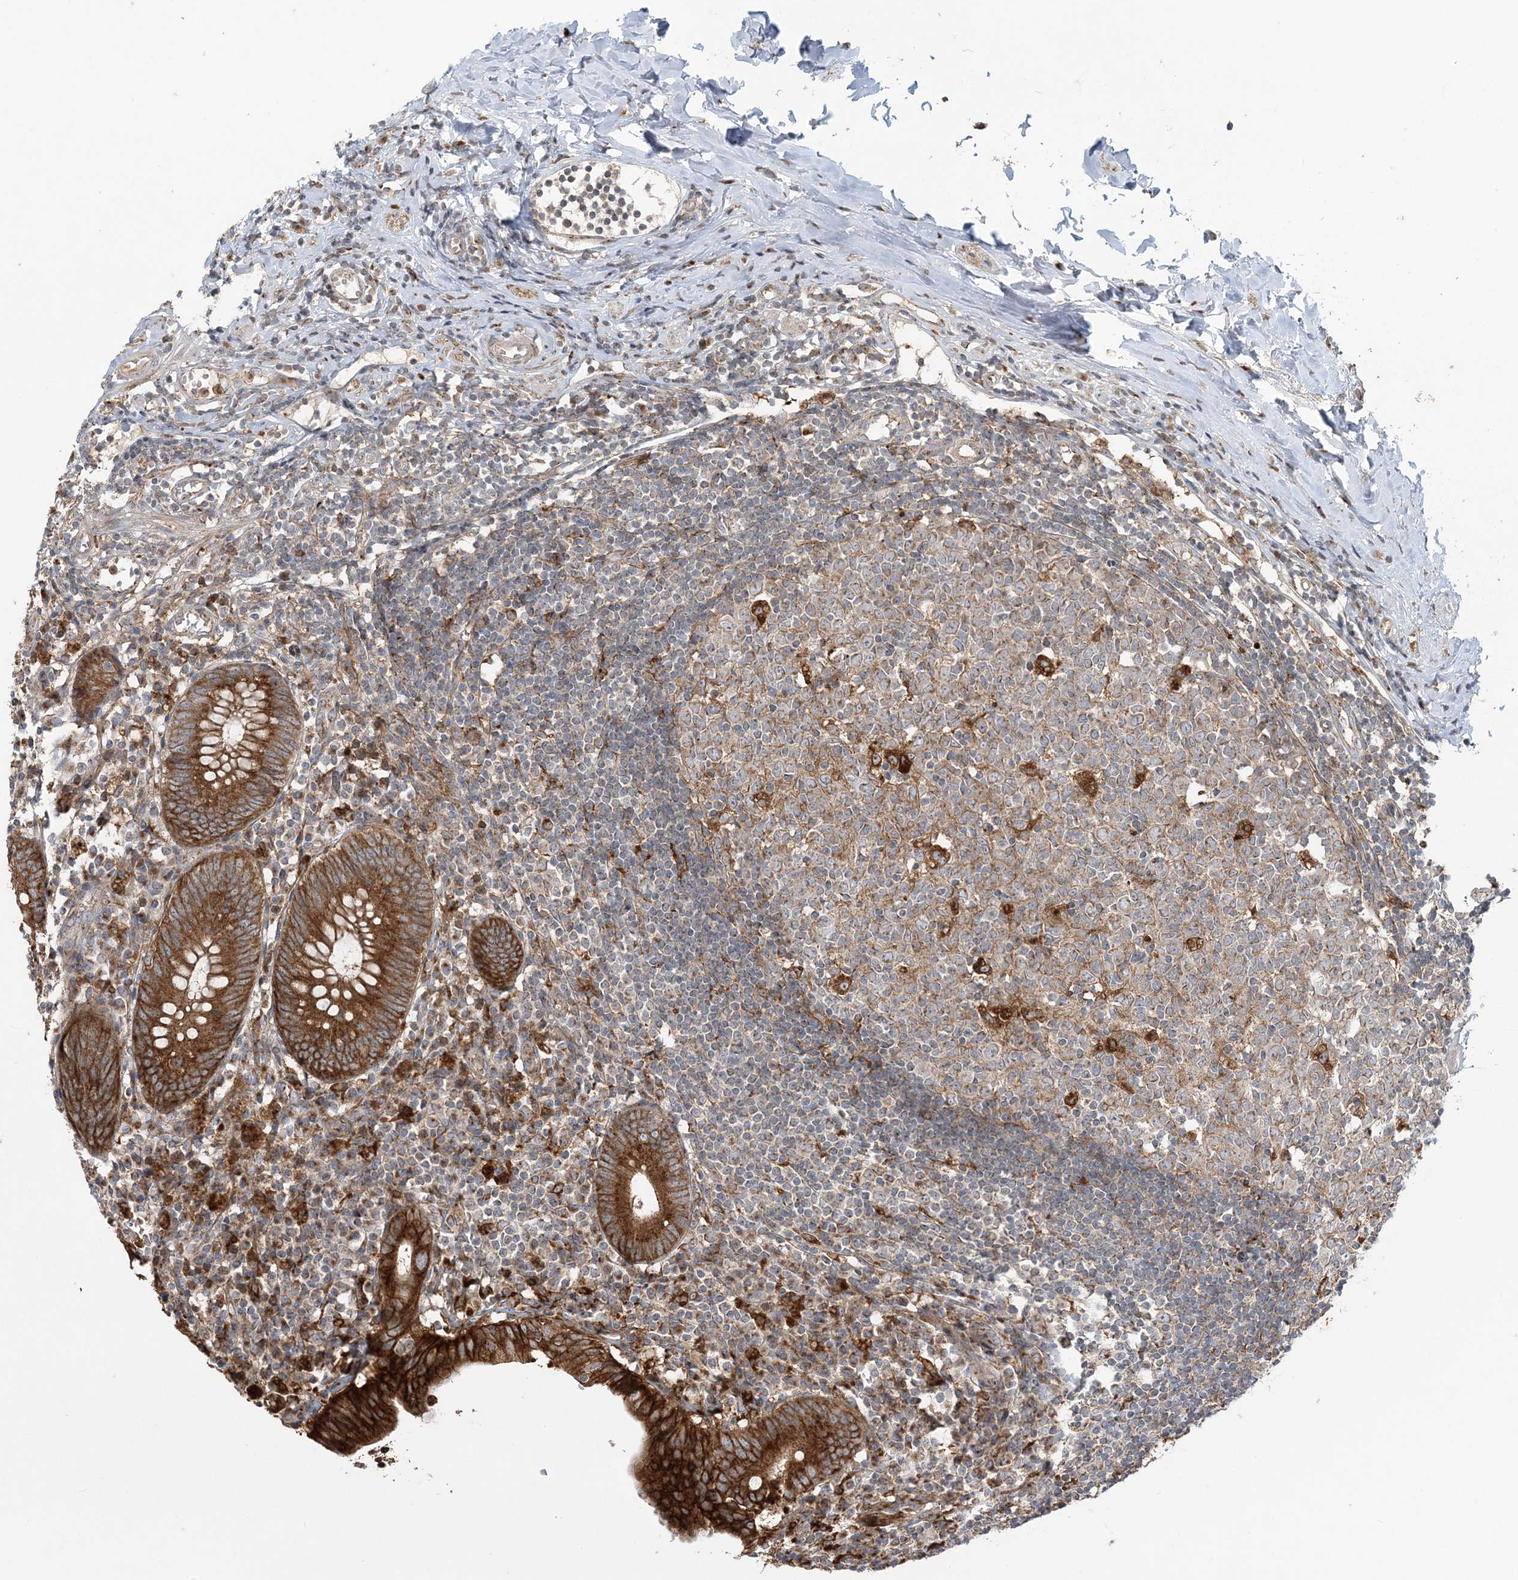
{"staining": {"intensity": "strong", "quantity": ">75%", "location": "cytoplasmic/membranous"}, "tissue": "appendix", "cell_type": "Glandular cells", "image_type": "normal", "snomed": [{"axis": "morphology", "description": "Normal tissue, NOS"}, {"axis": "topography", "description": "Appendix"}], "caption": "Appendix stained with immunohistochemistry reveals strong cytoplasmic/membranous positivity in approximately >75% of glandular cells.", "gene": "ABCC3", "patient": {"sex": "female", "age": 54}}